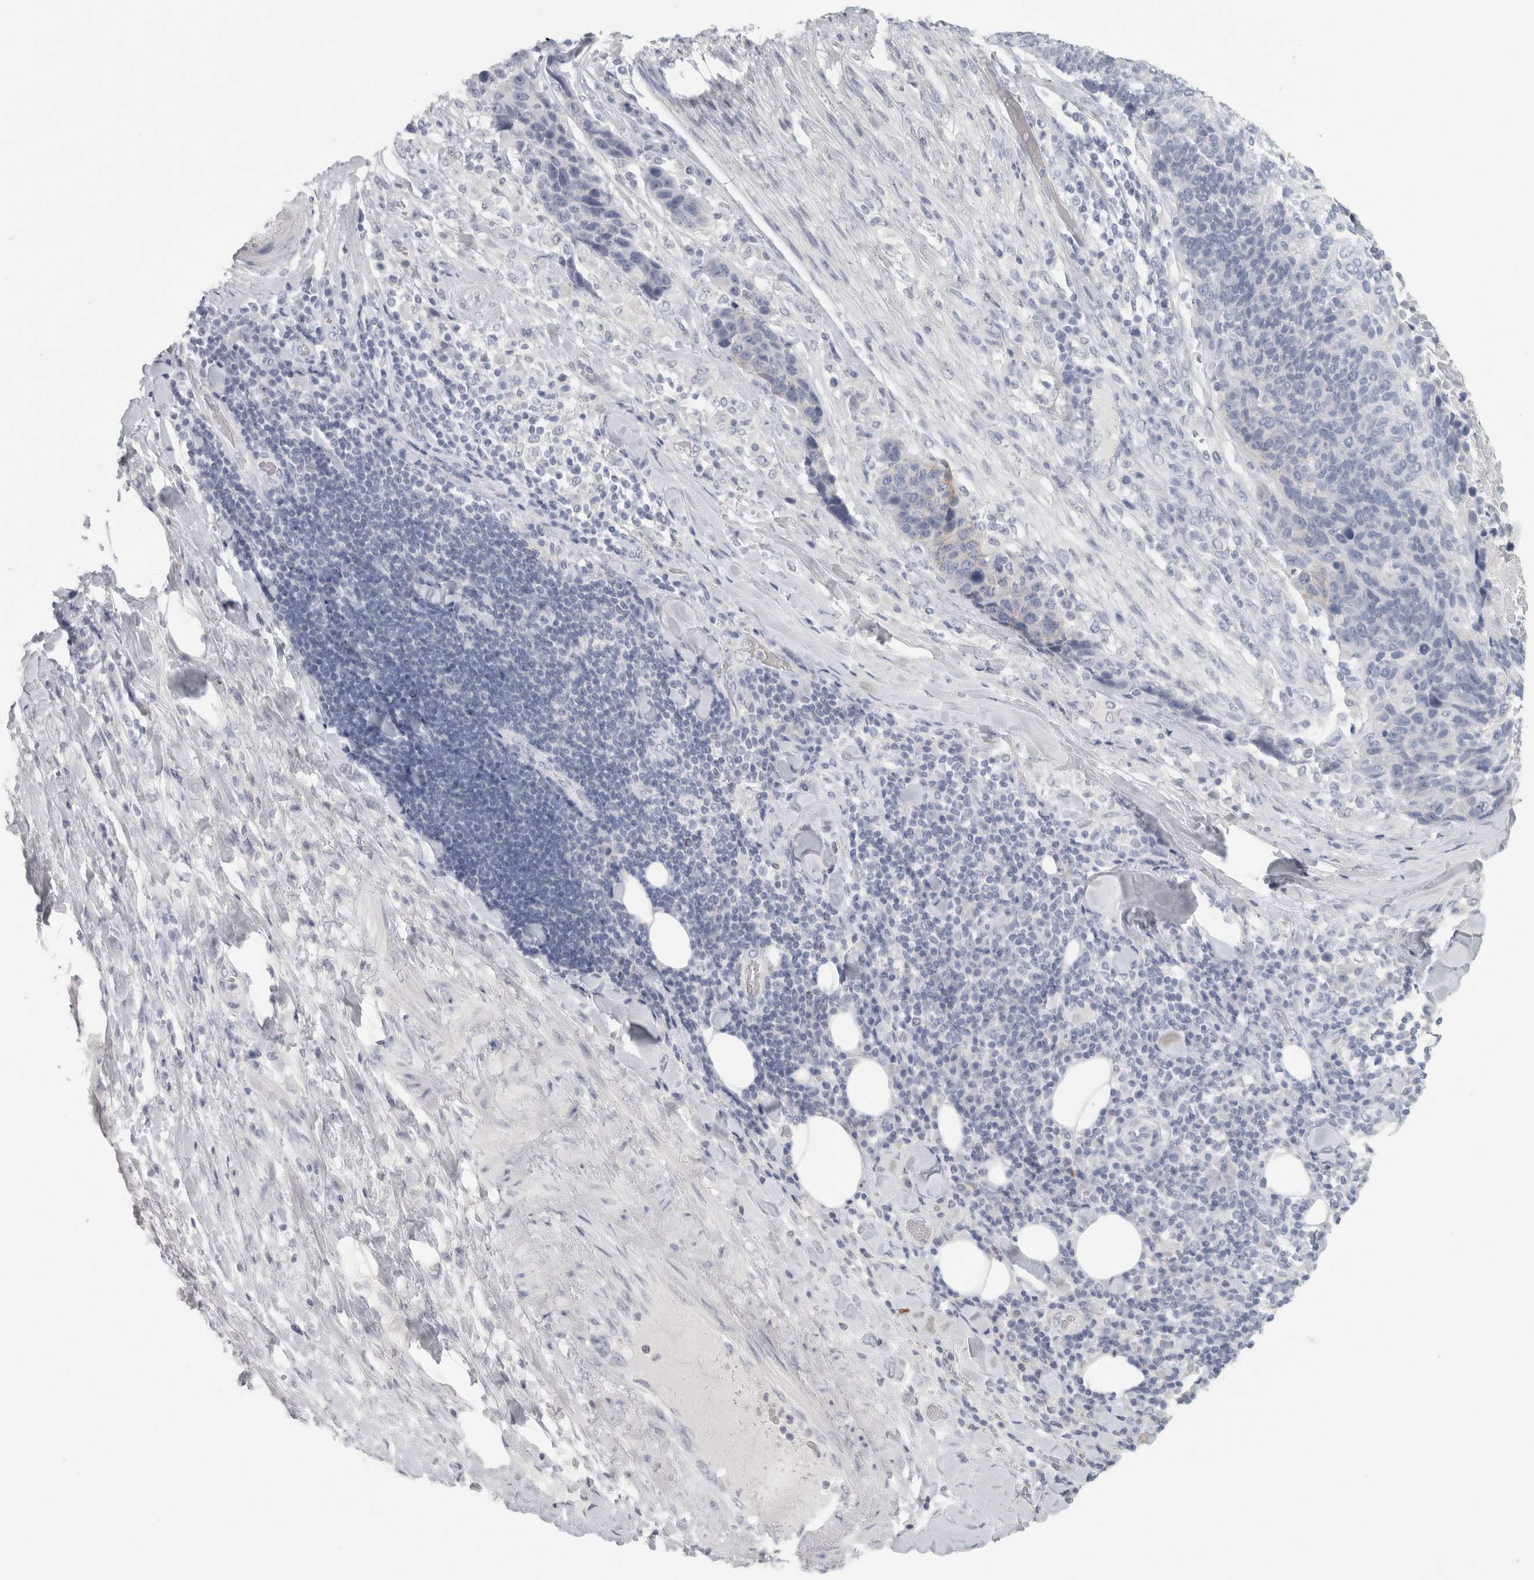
{"staining": {"intensity": "negative", "quantity": "none", "location": "none"}, "tissue": "lung cancer", "cell_type": "Tumor cells", "image_type": "cancer", "snomed": [{"axis": "morphology", "description": "Squamous cell carcinoma, NOS"}, {"axis": "topography", "description": "Lung"}], "caption": "This histopathology image is of squamous cell carcinoma (lung) stained with immunohistochemistry (IHC) to label a protein in brown with the nuclei are counter-stained blue. There is no positivity in tumor cells.", "gene": "SLC28A3", "patient": {"sex": "male", "age": 66}}